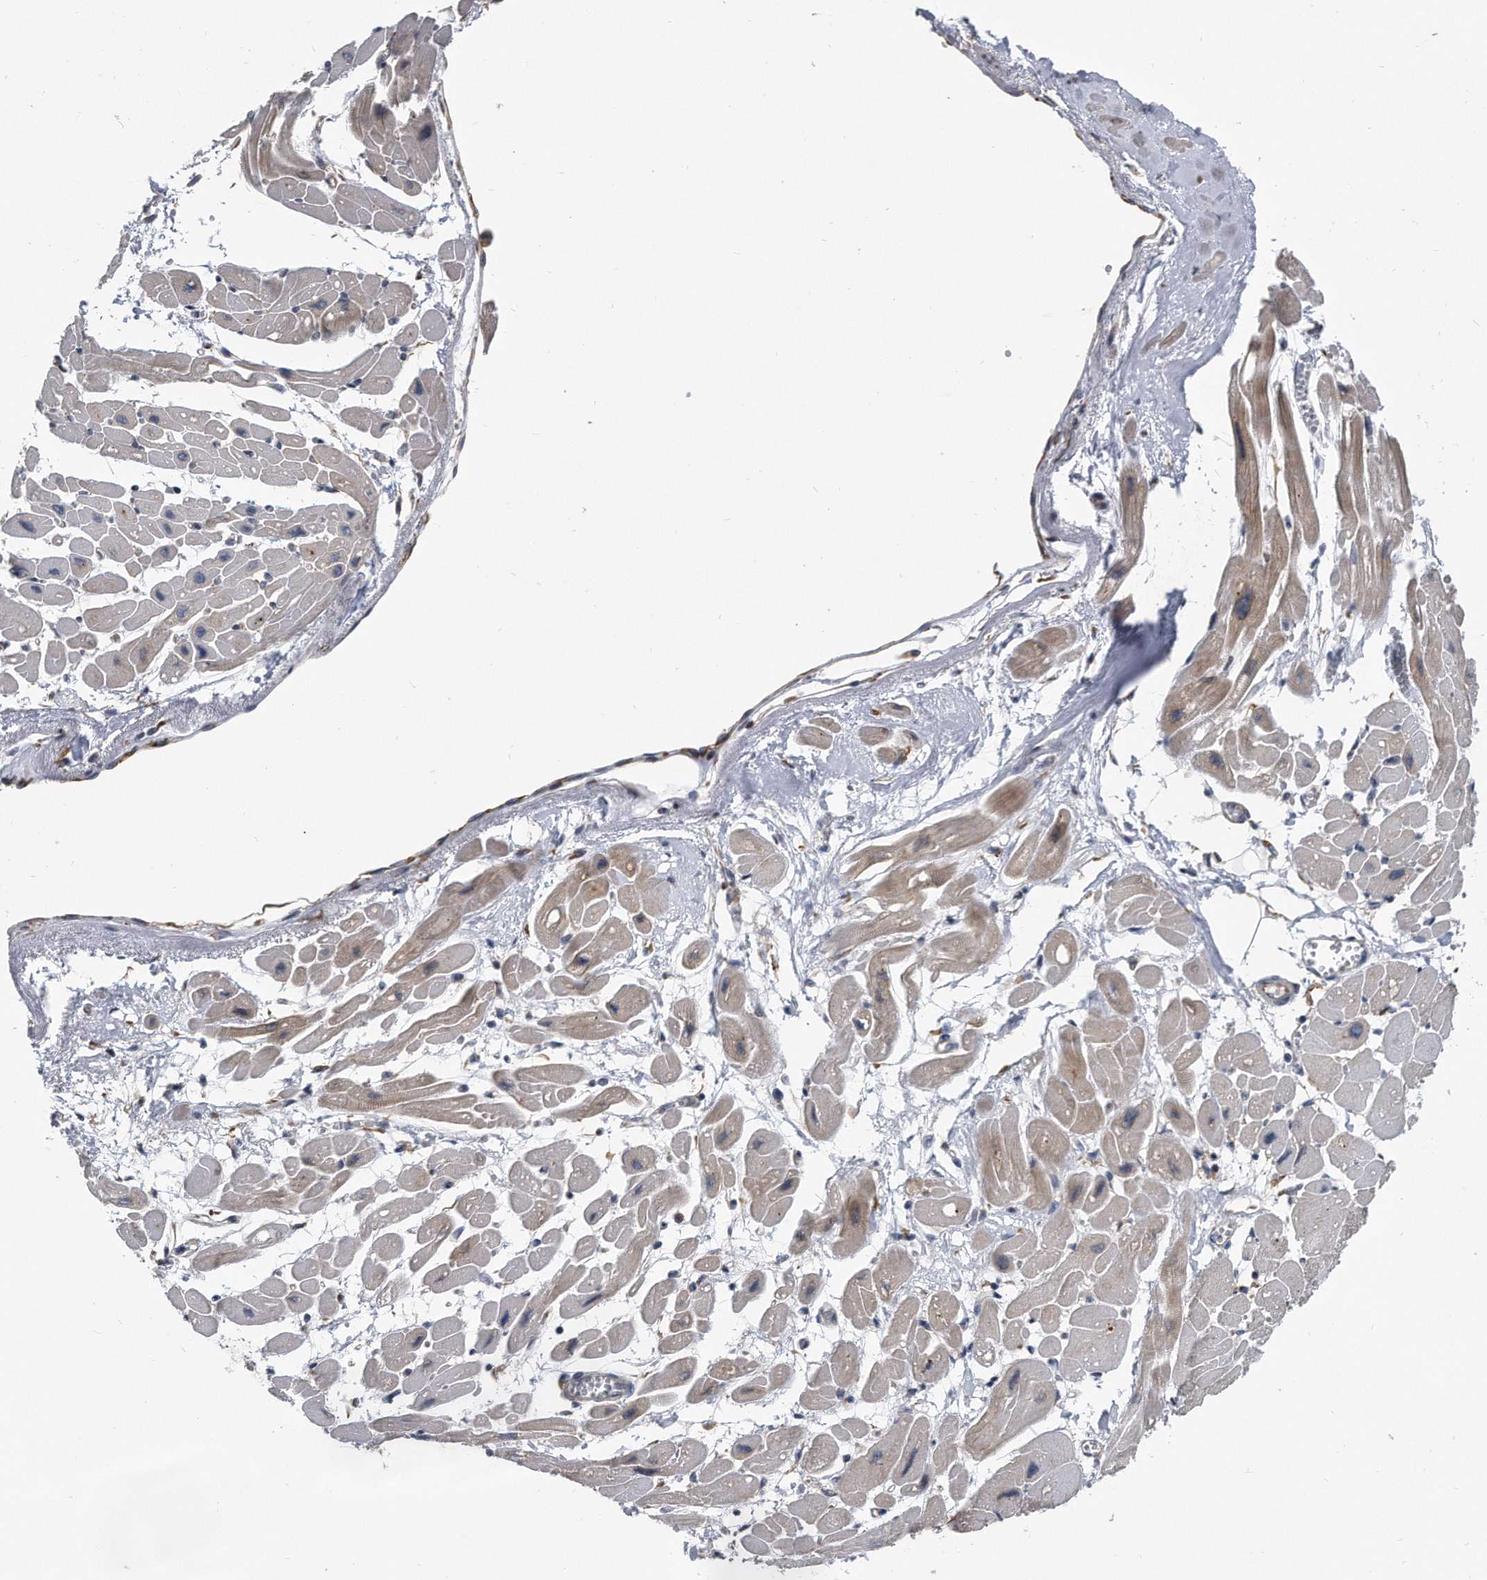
{"staining": {"intensity": "moderate", "quantity": ">75%", "location": "cytoplasmic/membranous"}, "tissue": "heart muscle", "cell_type": "Cardiomyocytes", "image_type": "normal", "snomed": [{"axis": "morphology", "description": "Normal tissue, NOS"}, {"axis": "topography", "description": "Heart"}], "caption": "Cardiomyocytes show medium levels of moderate cytoplasmic/membranous staining in about >75% of cells in unremarkable human heart muscle.", "gene": "CCDC47", "patient": {"sex": "female", "age": 54}}